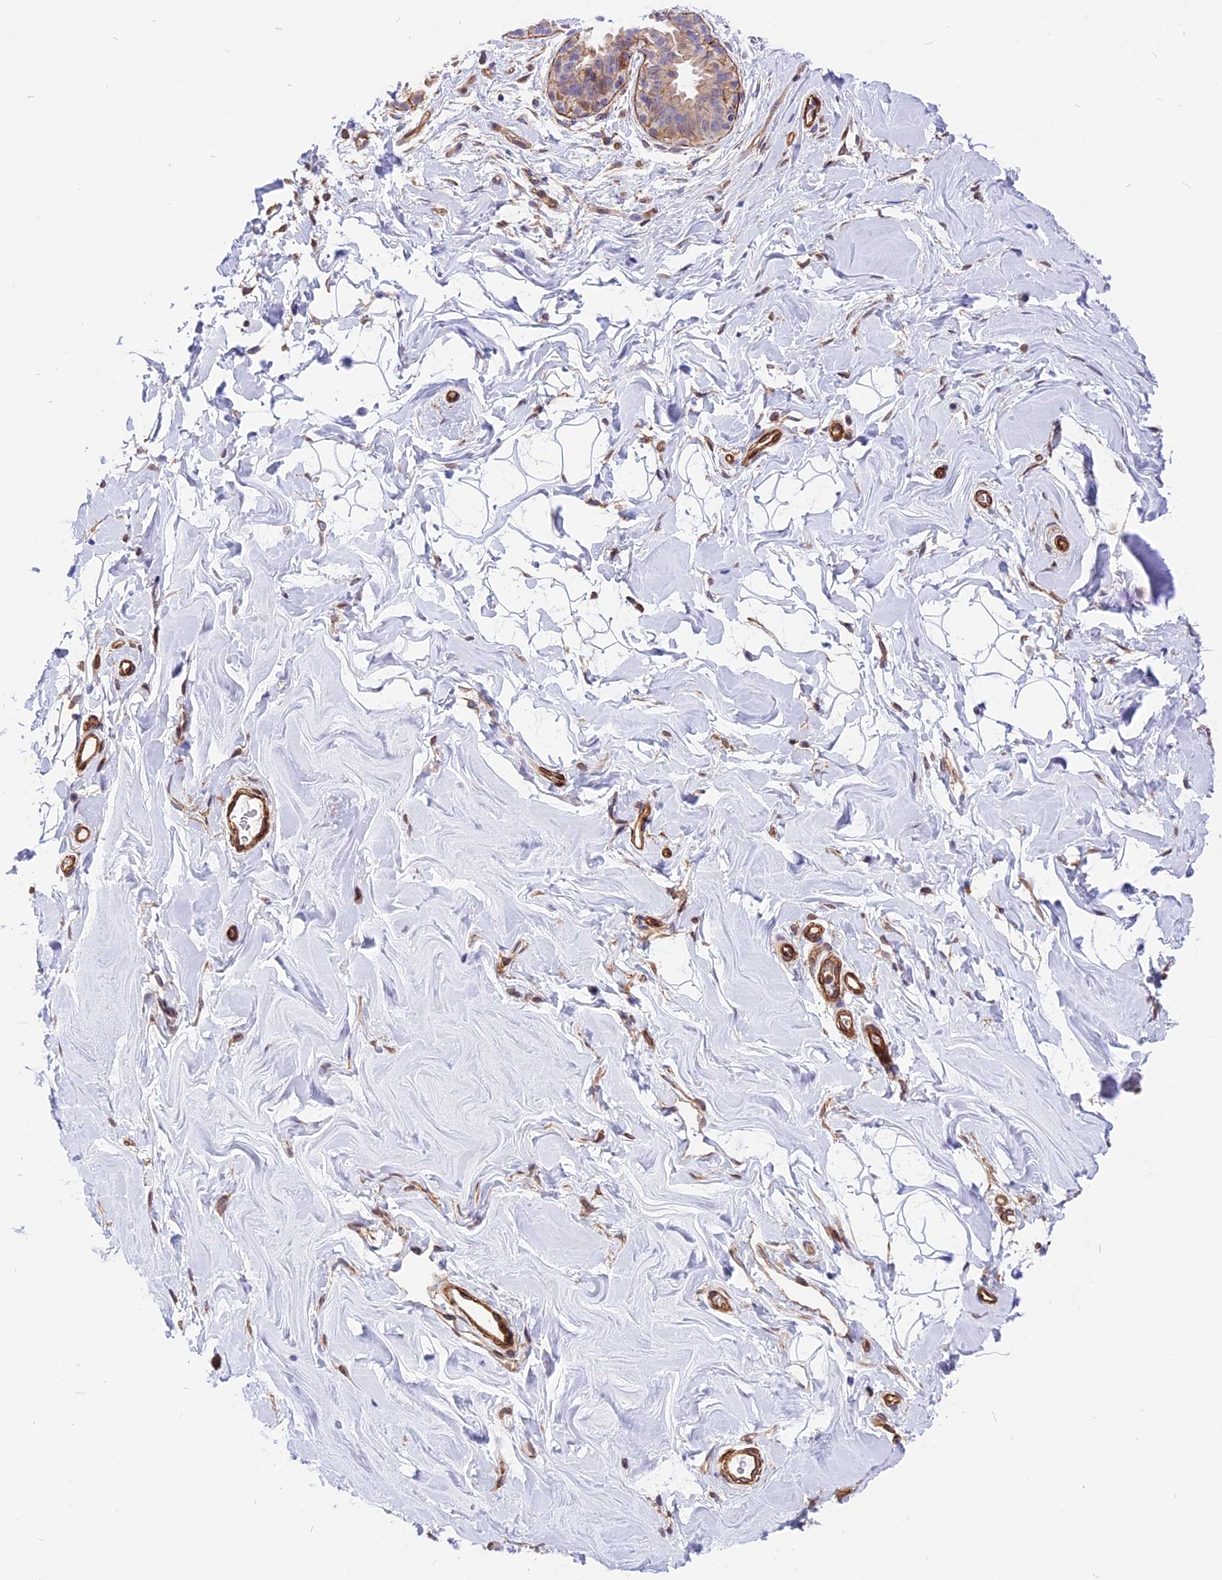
{"staining": {"intensity": "negative", "quantity": "none", "location": "none"}, "tissue": "adipose tissue", "cell_type": "Adipocytes", "image_type": "normal", "snomed": [{"axis": "morphology", "description": "Normal tissue, NOS"}, {"axis": "topography", "description": "Breast"}], "caption": "There is no significant staining in adipocytes of adipose tissue. (Immunohistochemistry, brightfield microscopy, high magnification).", "gene": "R3HDM4", "patient": {"sex": "female", "age": 26}}